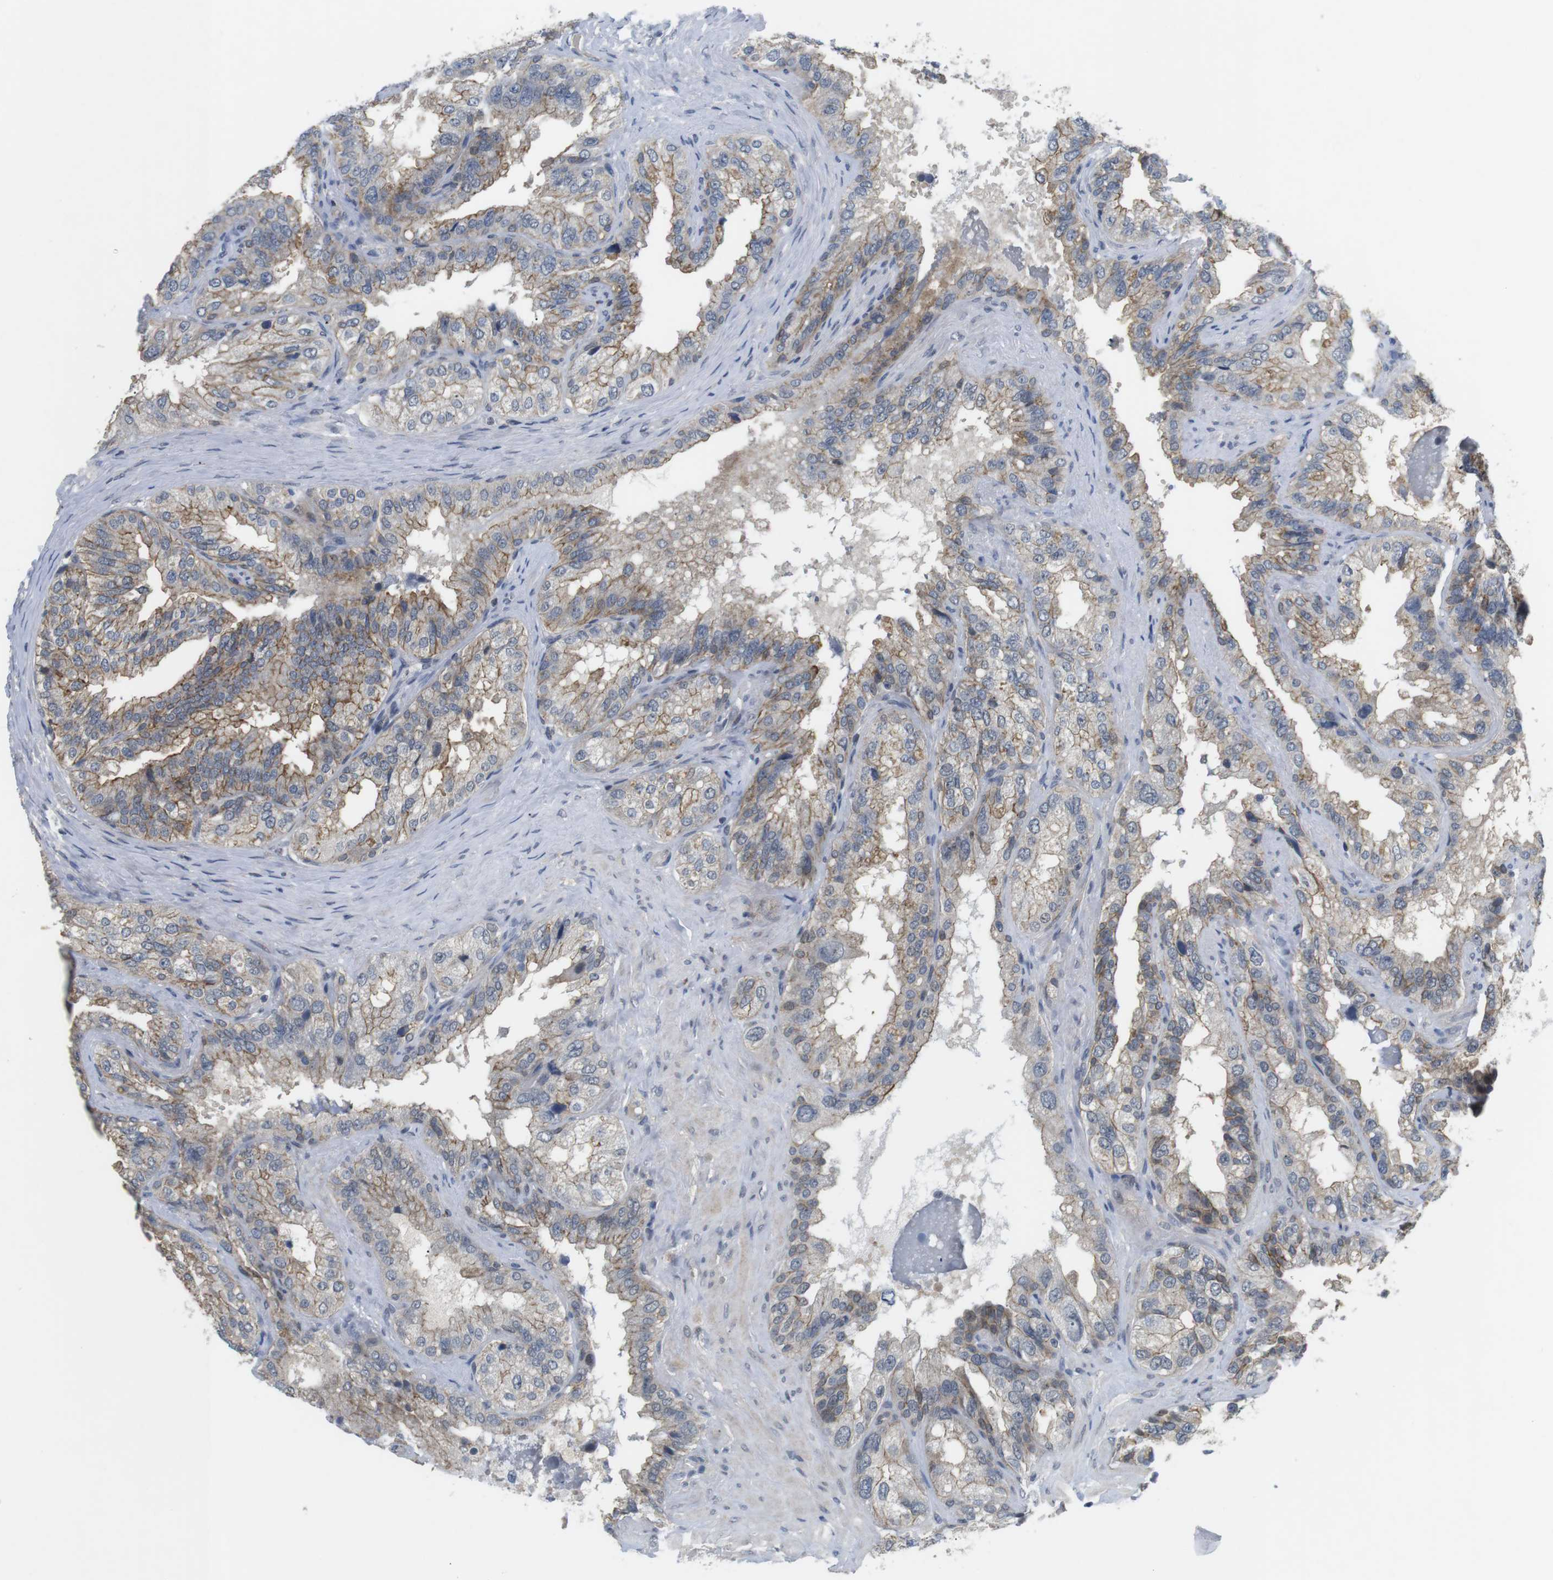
{"staining": {"intensity": "moderate", "quantity": "25%-75%", "location": "cytoplasmic/membranous"}, "tissue": "seminal vesicle", "cell_type": "Glandular cells", "image_type": "normal", "snomed": [{"axis": "morphology", "description": "Normal tissue, NOS"}, {"axis": "topography", "description": "Seminal veicle"}], "caption": "Protein analysis of benign seminal vesicle reveals moderate cytoplasmic/membranous staining in approximately 25%-75% of glandular cells.", "gene": "NECTIN1", "patient": {"sex": "male", "age": 68}}